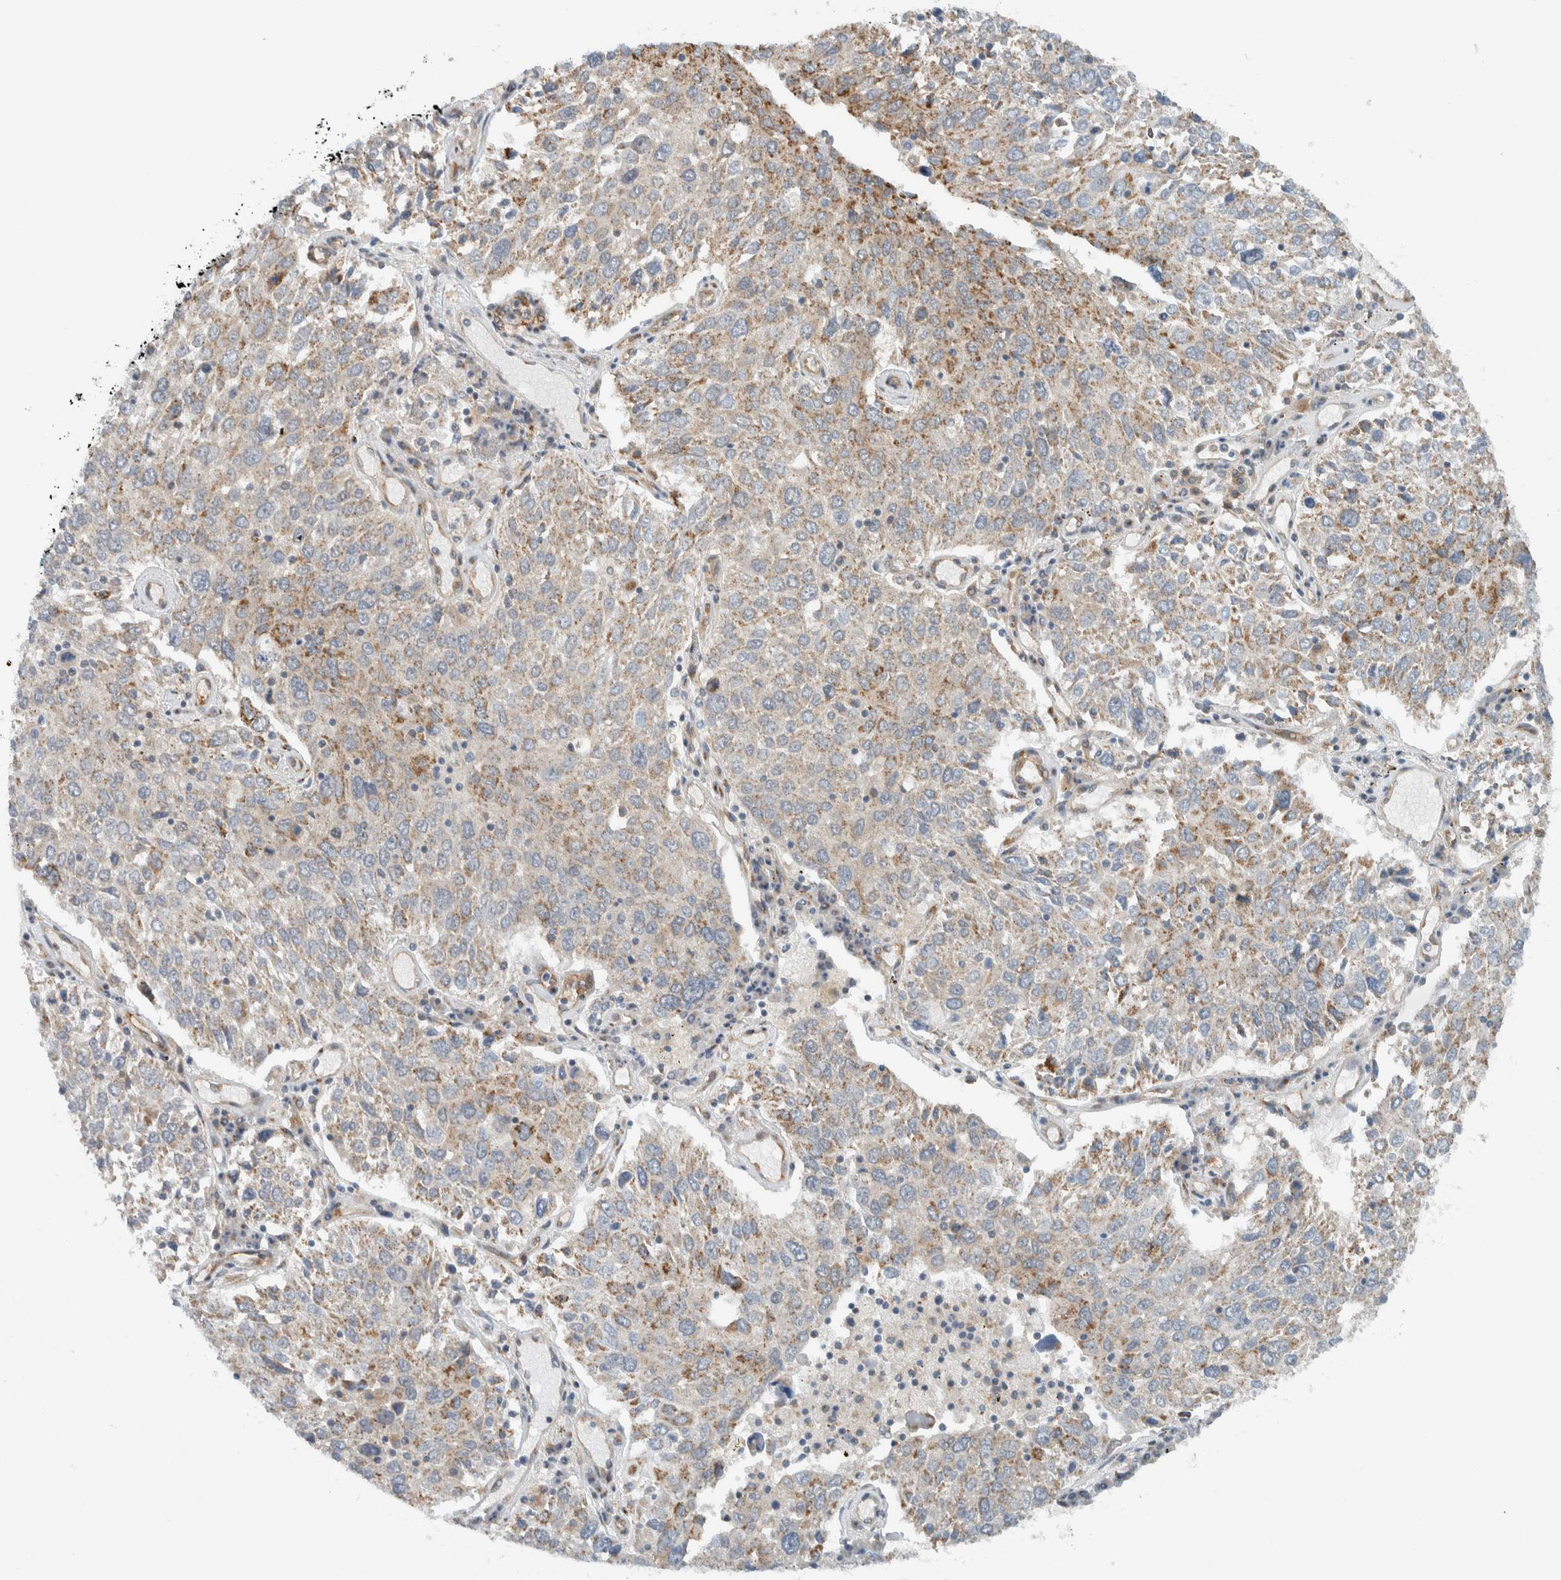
{"staining": {"intensity": "moderate", "quantity": "25%-75%", "location": "cytoplasmic/membranous"}, "tissue": "lung cancer", "cell_type": "Tumor cells", "image_type": "cancer", "snomed": [{"axis": "morphology", "description": "Squamous cell carcinoma, NOS"}, {"axis": "topography", "description": "Lung"}], "caption": "Immunohistochemical staining of lung squamous cell carcinoma exhibits medium levels of moderate cytoplasmic/membranous protein staining in approximately 25%-75% of tumor cells.", "gene": "RERE", "patient": {"sex": "male", "age": 65}}